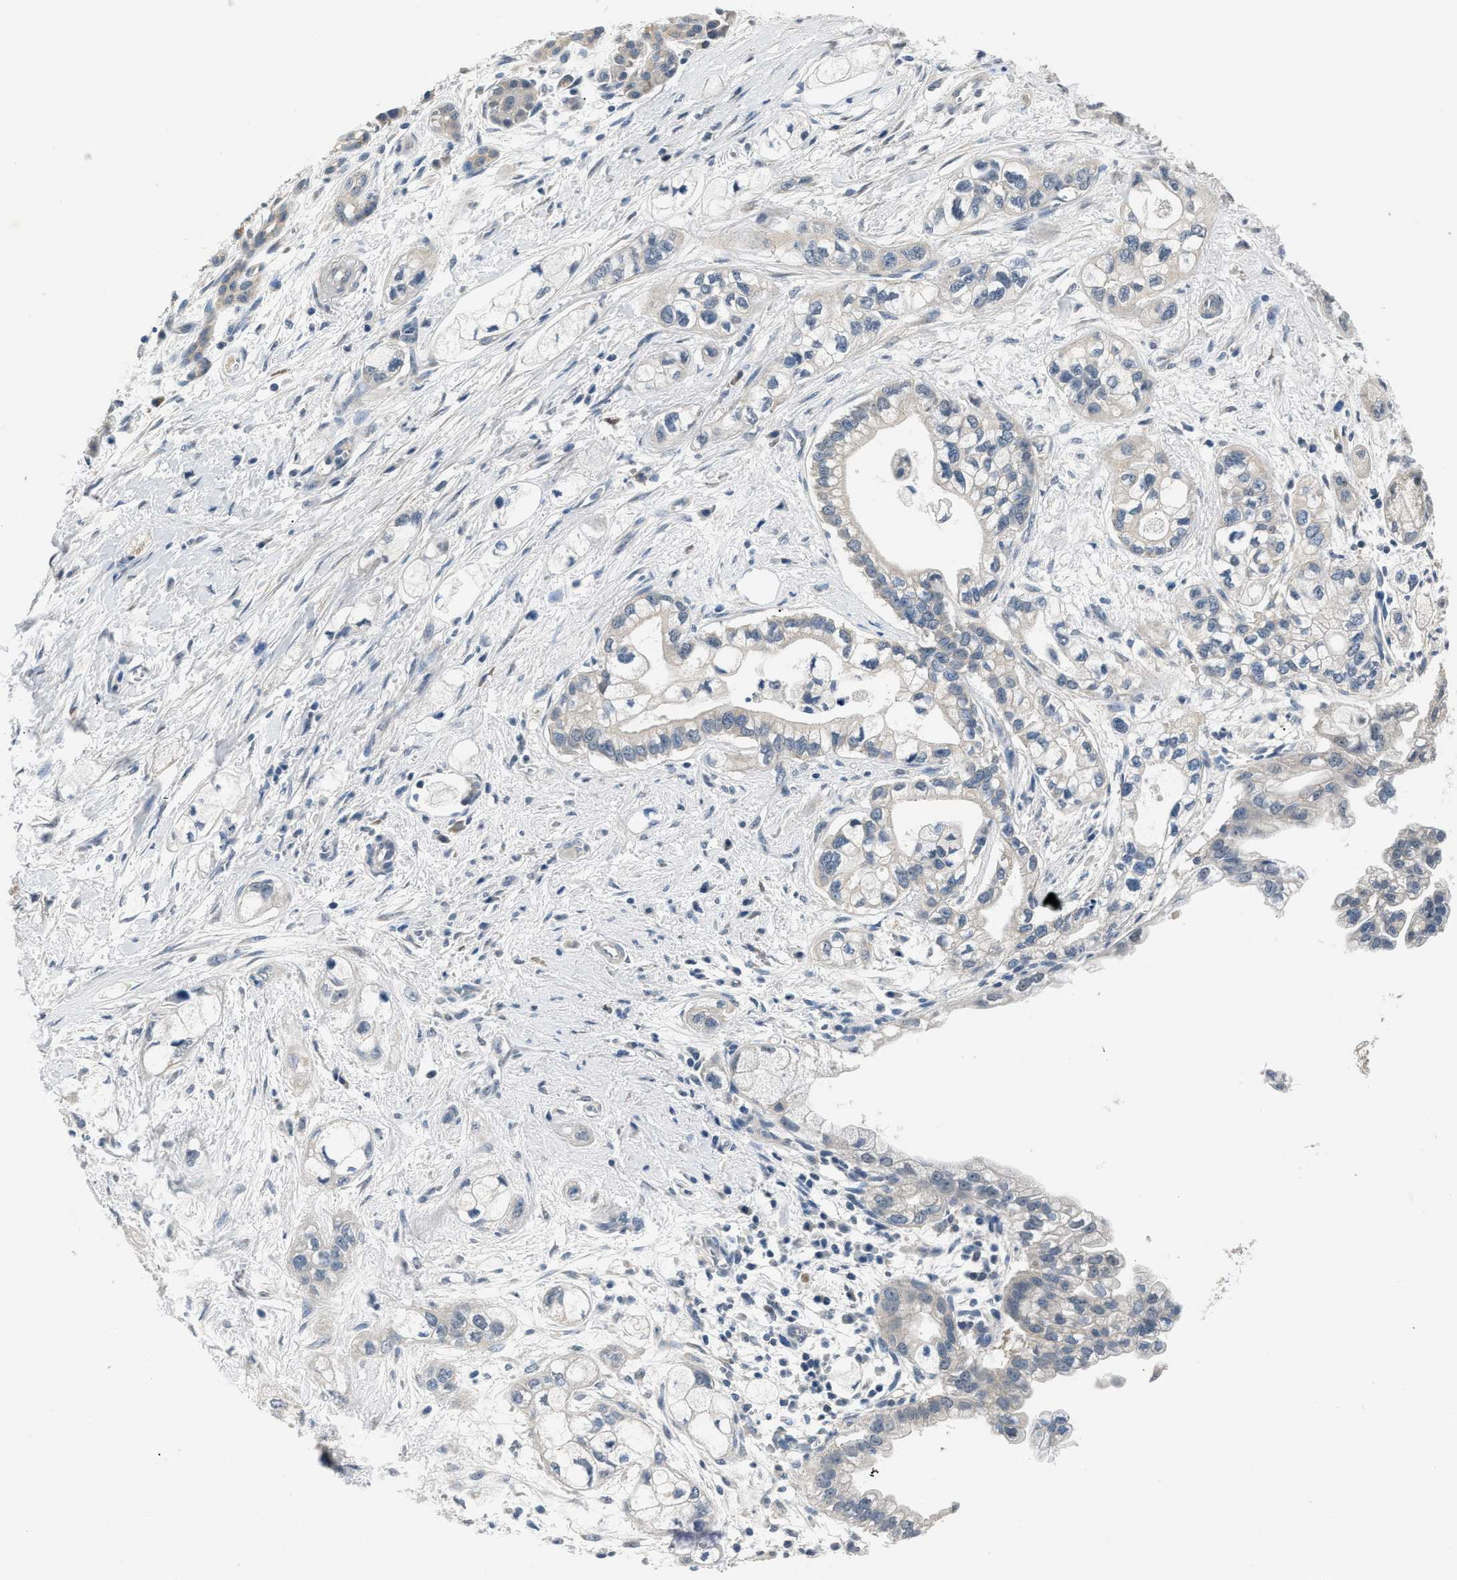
{"staining": {"intensity": "negative", "quantity": "none", "location": "none"}, "tissue": "pancreatic cancer", "cell_type": "Tumor cells", "image_type": "cancer", "snomed": [{"axis": "morphology", "description": "Adenocarcinoma, NOS"}, {"axis": "topography", "description": "Pancreas"}], "caption": "Immunohistochemical staining of human pancreatic adenocarcinoma displays no significant staining in tumor cells.", "gene": "INHA", "patient": {"sex": "male", "age": 74}}